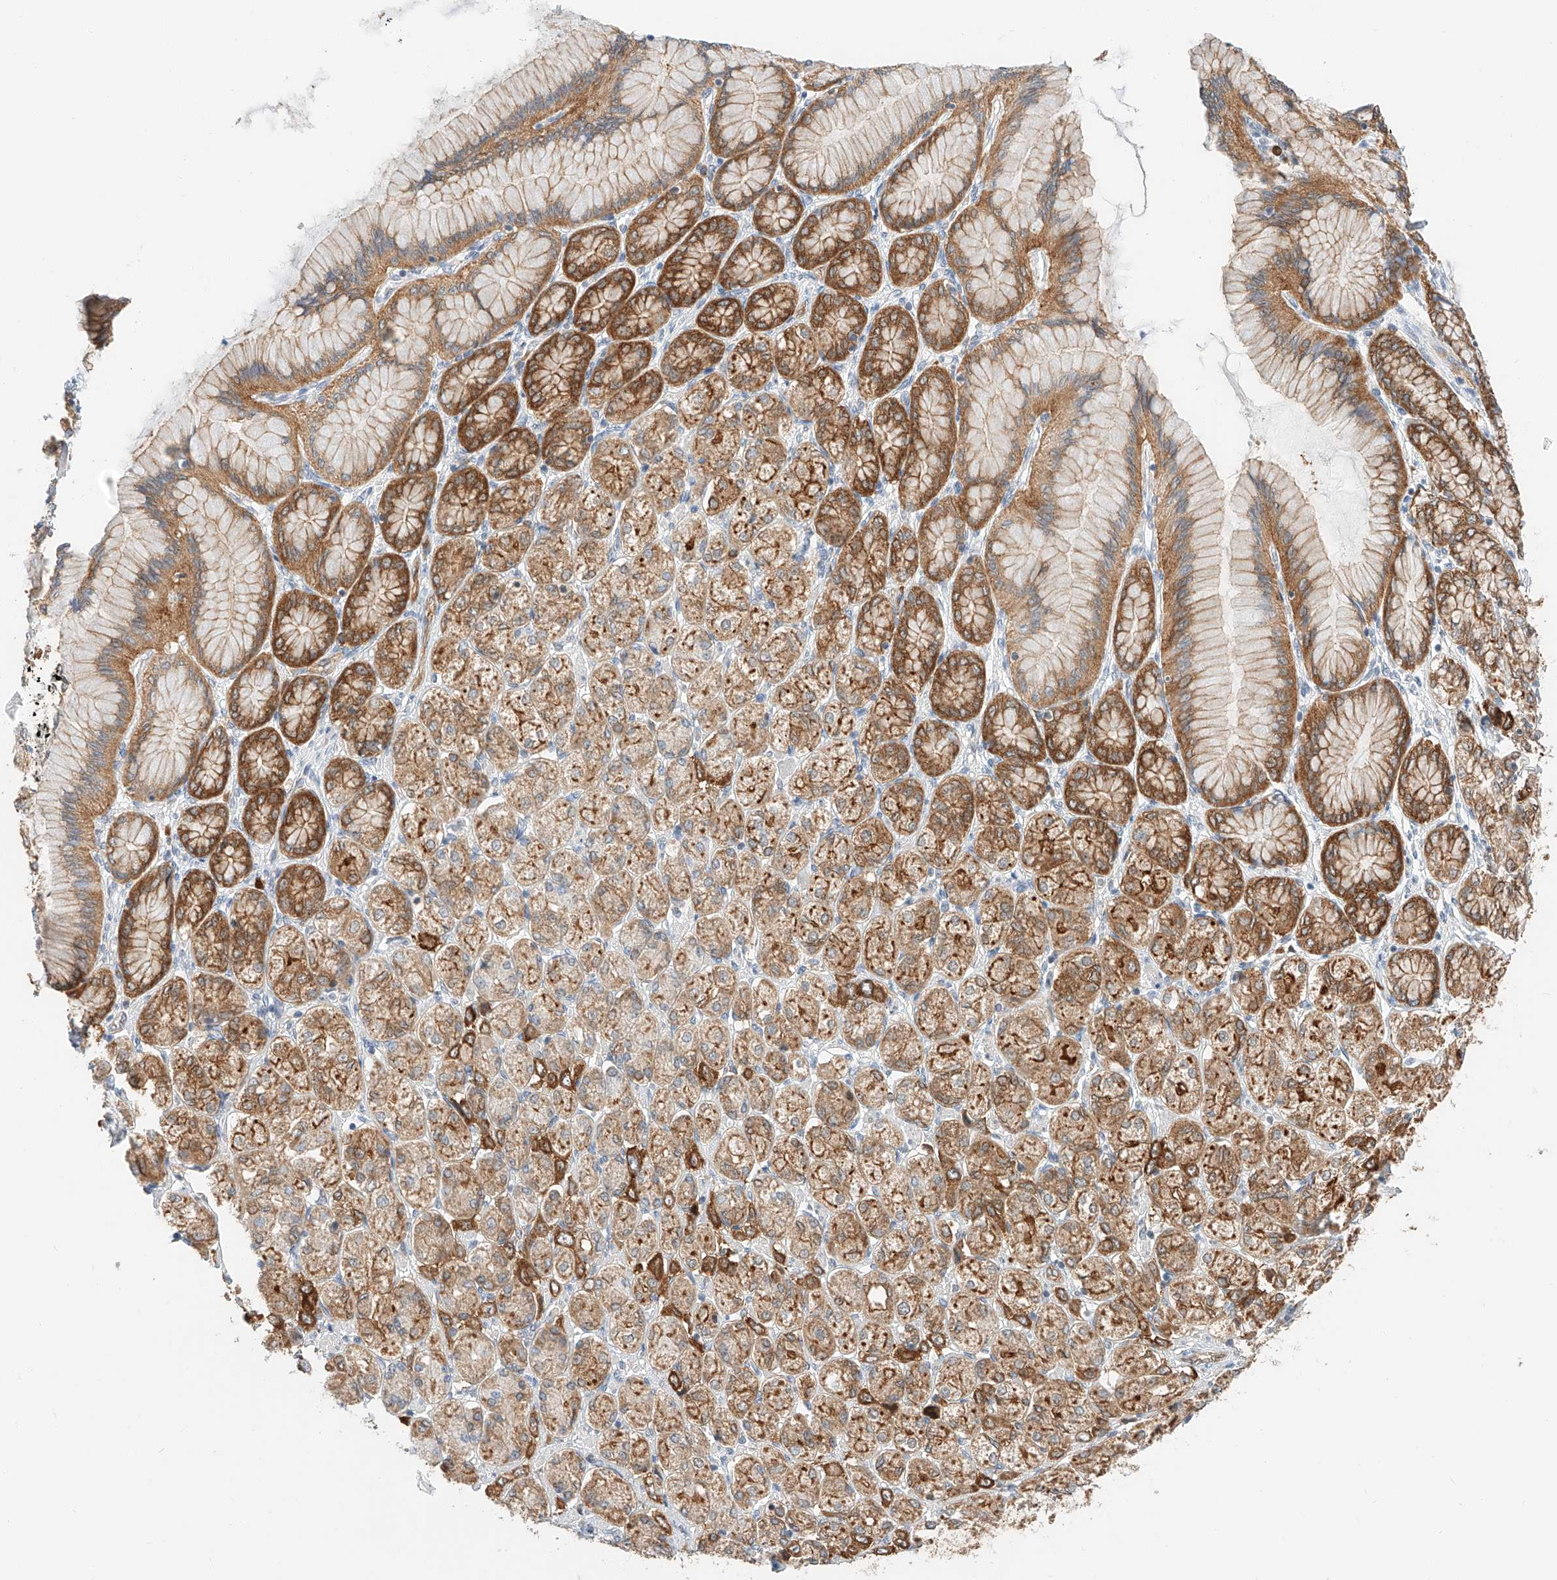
{"staining": {"intensity": "moderate", "quantity": ">75%", "location": "cytoplasmic/membranous"}, "tissue": "stomach cancer", "cell_type": "Tumor cells", "image_type": "cancer", "snomed": [{"axis": "morphology", "description": "Adenocarcinoma, NOS"}, {"axis": "topography", "description": "Stomach"}], "caption": "Tumor cells demonstrate moderate cytoplasmic/membranous expression in about >75% of cells in stomach adenocarcinoma.", "gene": "CARMIL1", "patient": {"sex": "female", "age": 65}}